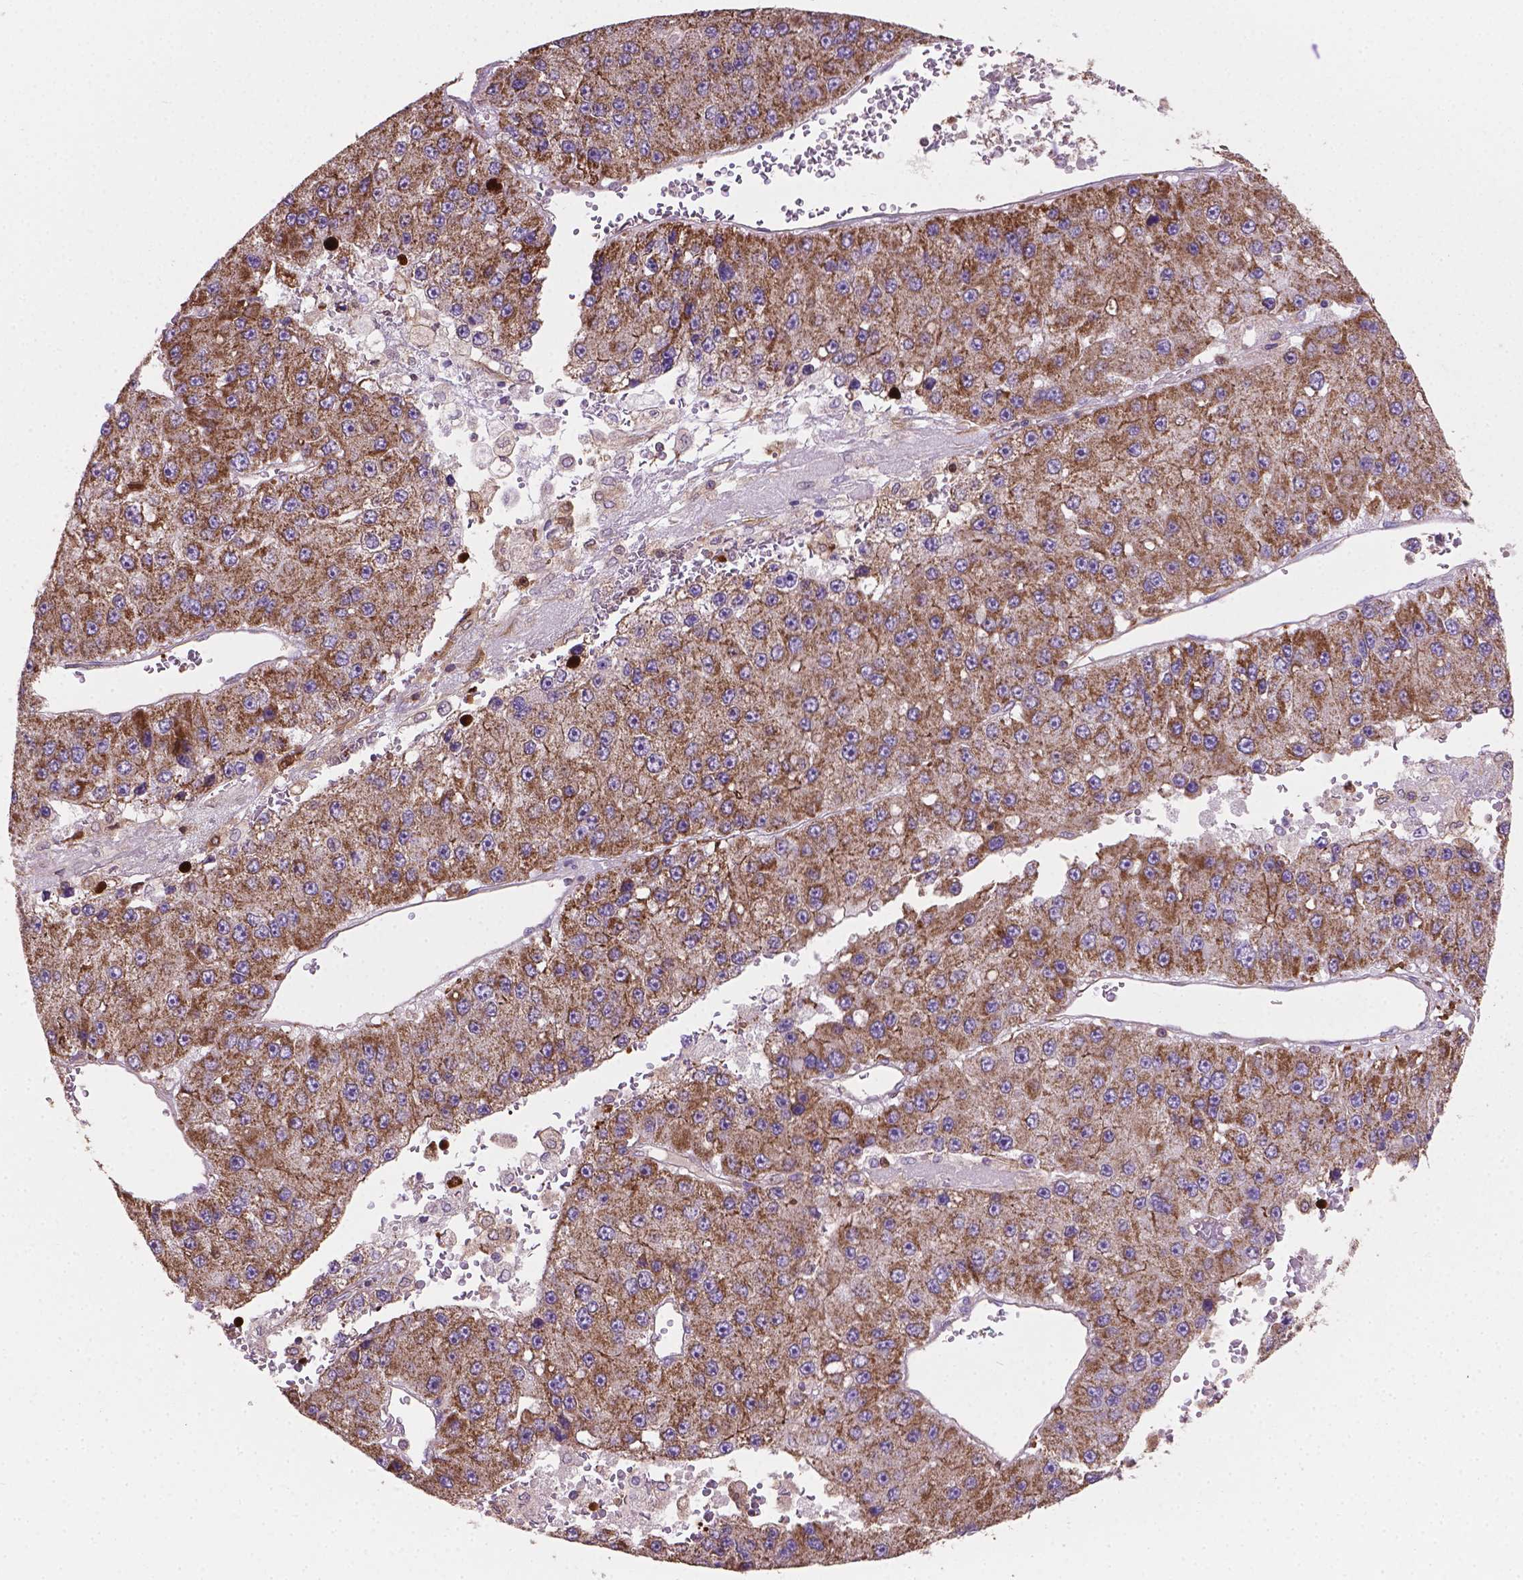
{"staining": {"intensity": "moderate", "quantity": ">75%", "location": "cytoplasmic/membranous"}, "tissue": "liver cancer", "cell_type": "Tumor cells", "image_type": "cancer", "snomed": [{"axis": "morphology", "description": "Carcinoma, Hepatocellular, NOS"}, {"axis": "topography", "description": "Liver"}], "caption": "IHC staining of liver cancer (hepatocellular carcinoma), which shows medium levels of moderate cytoplasmic/membranous positivity in about >75% of tumor cells indicating moderate cytoplasmic/membranous protein positivity. The staining was performed using DAB (brown) for protein detection and nuclei were counterstained in hematoxylin (blue).", "gene": "TCAF1", "patient": {"sex": "female", "age": 73}}